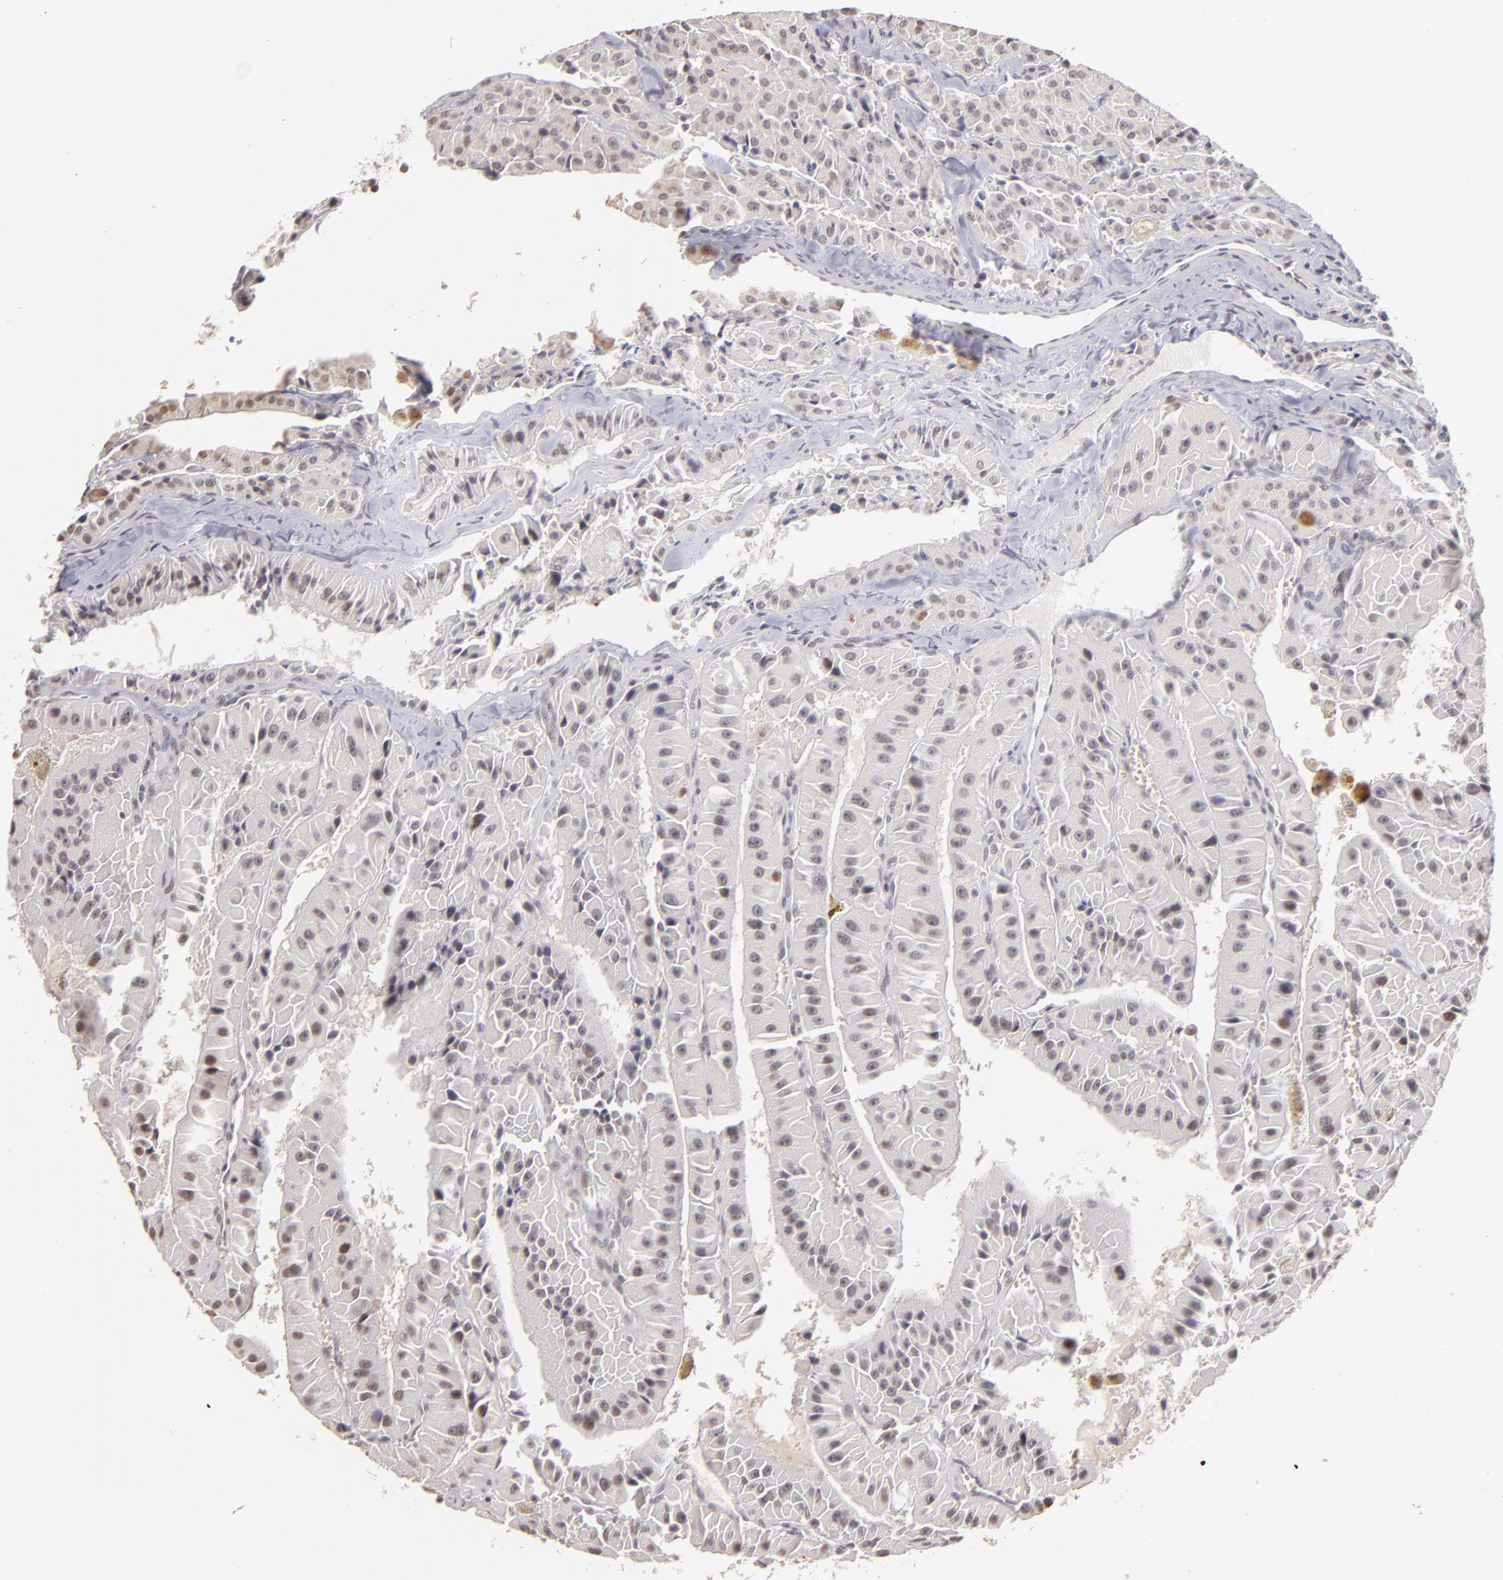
{"staining": {"intensity": "weak", "quantity": "<25%", "location": "nuclear"}, "tissue": "thyroid cancer", "cell_type": "Tumor cells", "image_type": "cancer", "snomed": [{"axis": "morphology", "description": "Carcinoma, NOS"}, {"axis": "topography", "description": "Thyroid gland"}], "caption": "High power microscopy photomicrograph of an IHC image of thyroid carcinoma, revealing no significant expression in tumor cells.", "gene": "RARB", "patient": {"sex": "male", "age": 76}}